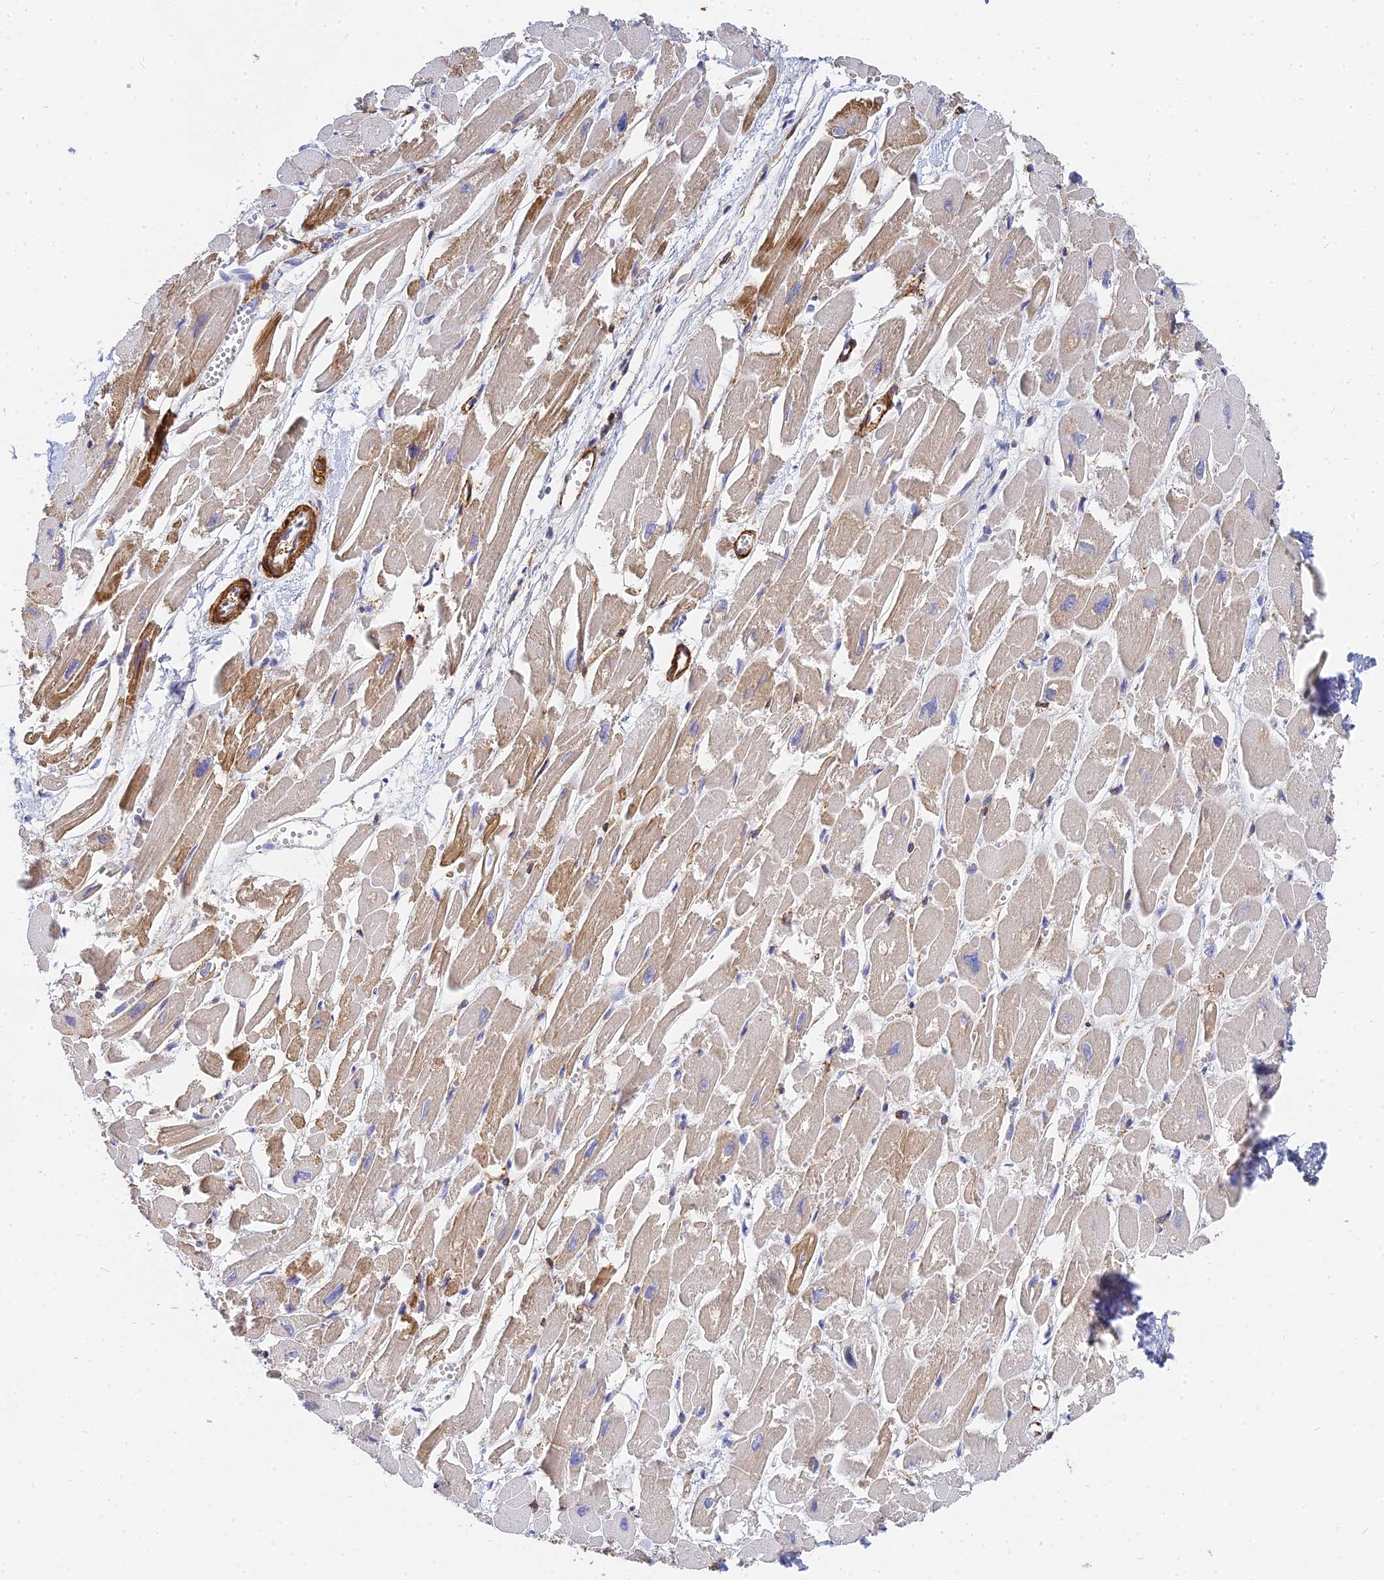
{"staining": {"intensity": "strong", "quantity": "25%-75%", "location": "cytoplasmic/membranous"}, "tissue": "heart muscle", "cell_type": "Cardiomyocytes", "image_type": "normal", "snomed": [{"axis": "morphology", "description": "Normal tissue, NOS"}, {"axis": "topography", "description": "Heart"}], "caption": "Protein analysis of unremarkable heart muscle demonstrates strong cytoplasmic/membranous staining in approximately 25%-75% of cardiomyocytes.", "gene": "MRPL15", "patient": {"sex": "male", "age": 54}}